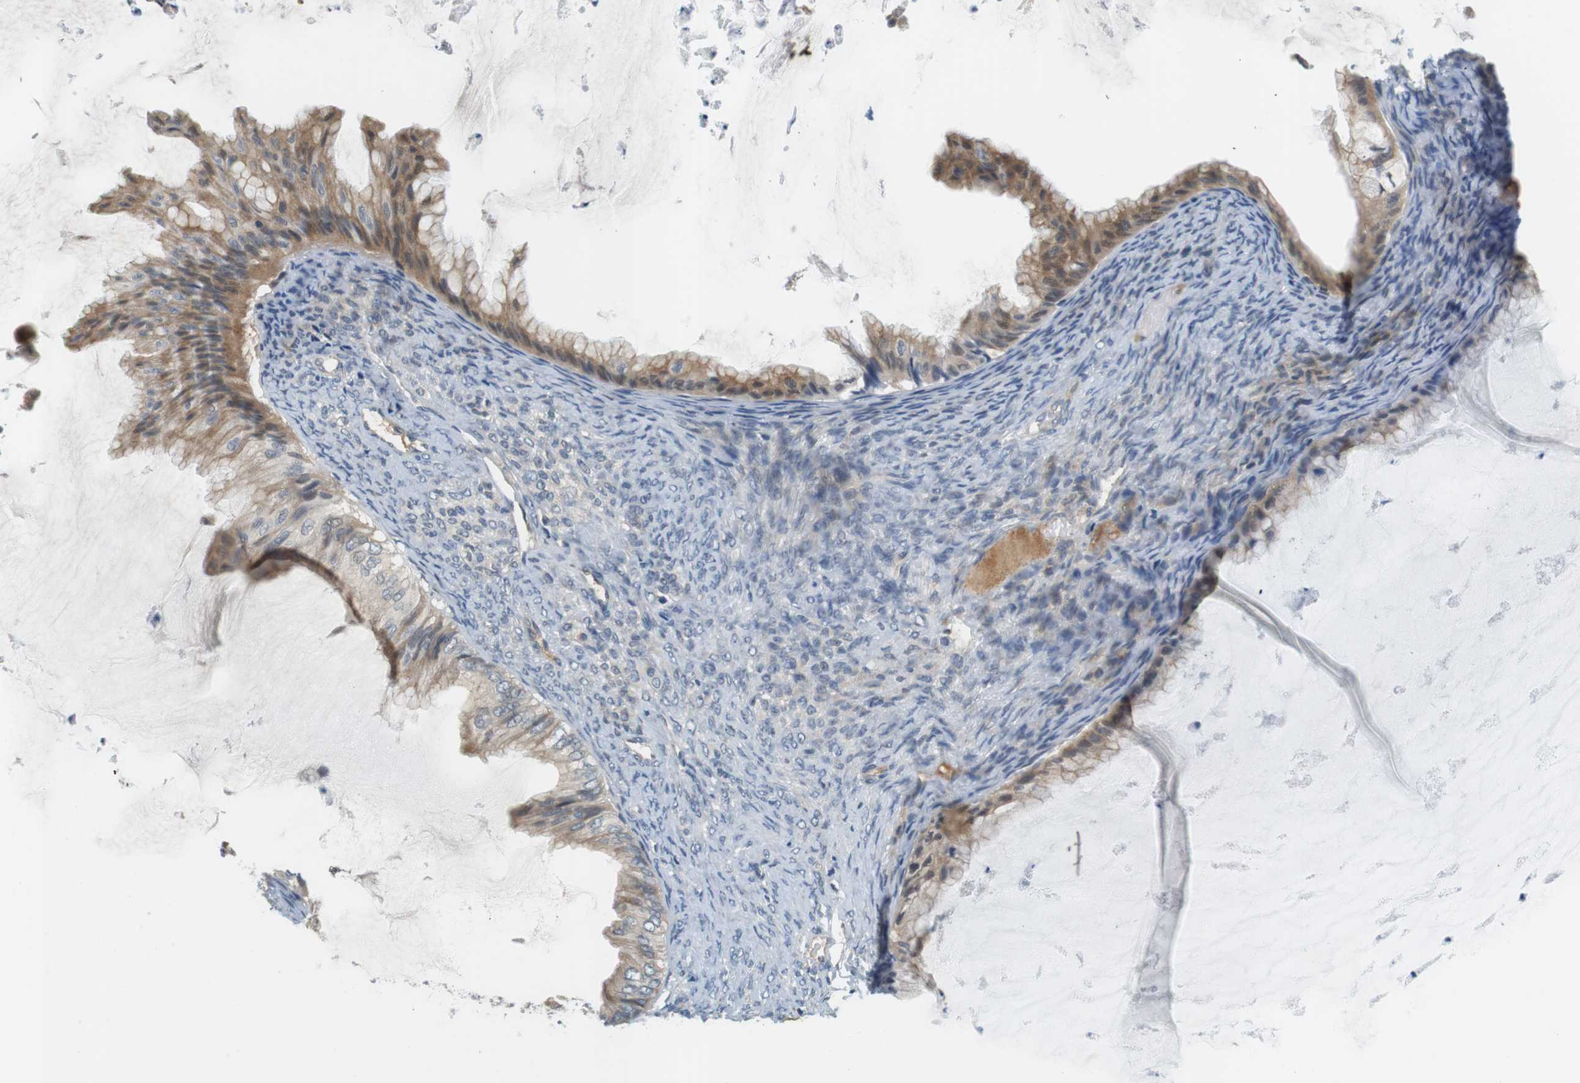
{"staining": {"intensity": "moderate", "quantity": "25%-75%", "location": "cytoplasmic/membranous"}, "tissue": "ovarian cancer", "cell_type": "Tumor cells", "image_type": "cancer", "snomed": [{"axis": "morphology", "description": "Cystadenocarcinoma, mucinous, NOS"}, {"axis": "topography", "description": "Ovary"}], "caption": "Immunohistochemical staining of human ovarian cancer (mucinous cystadenocarcinoma) demonstrates medium levels of moderate cytoplasmic/membranous protein expression in about 25%-75% of tumor cells.", "gene": "WNT7A", "patient": {"sex": "female", "age": 61}}